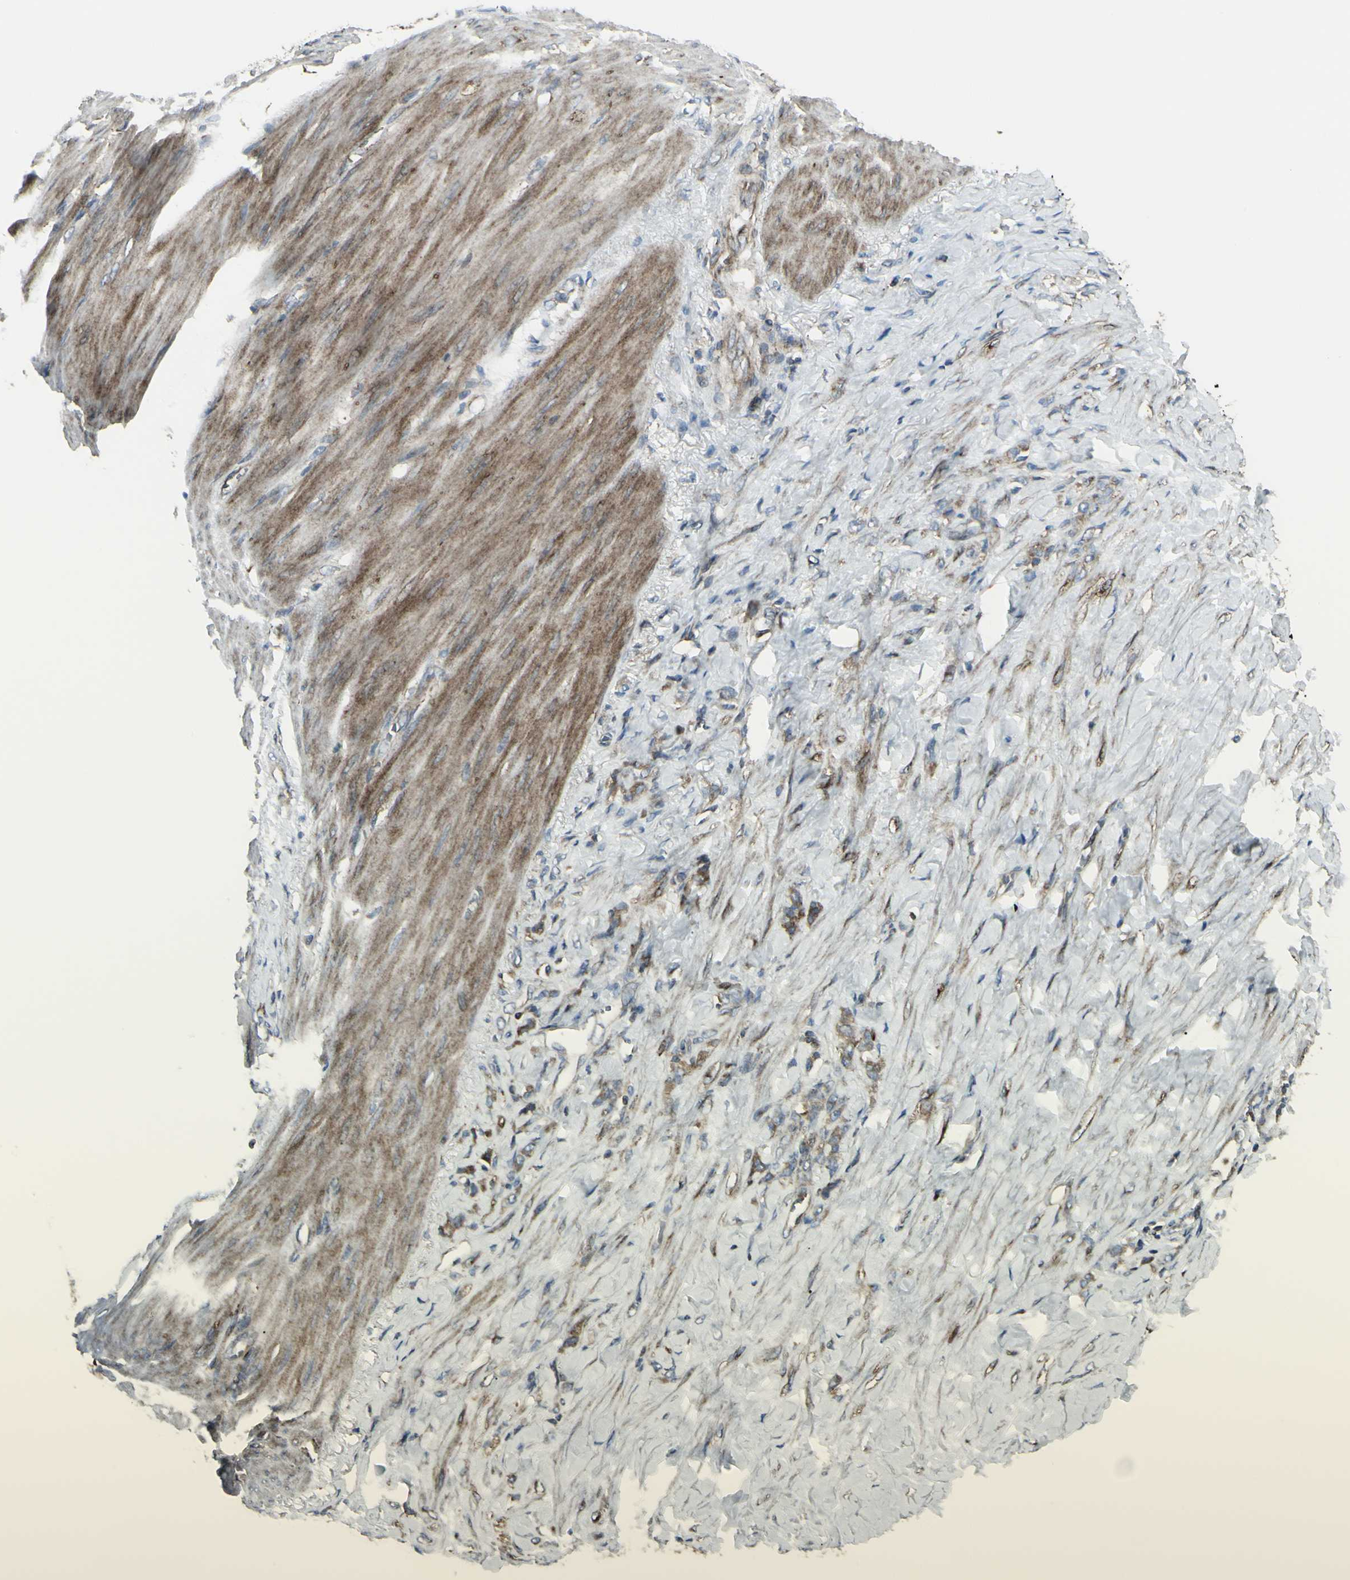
{"staining": {"intensity": "moderate", "quantity": ">75%", "location": "cytoplasmic/membranous"}, "tissue": "stomach cancer", "cell_type": "Tumor cells", "image_type": "cancer", "snomed": [{"axis": "morphology", "description": "Adenocarcinoma, NOS"}, {"axis": "topography", "description": "Stomach"}], "caption": "Adenocarcinoma (stomach) tissue exhibits moderate cytoplasmic/membranous expression in approximately >75% of tumor cells", "gene": "NAPA", "patient": {"sex": "male", "age": 82}}